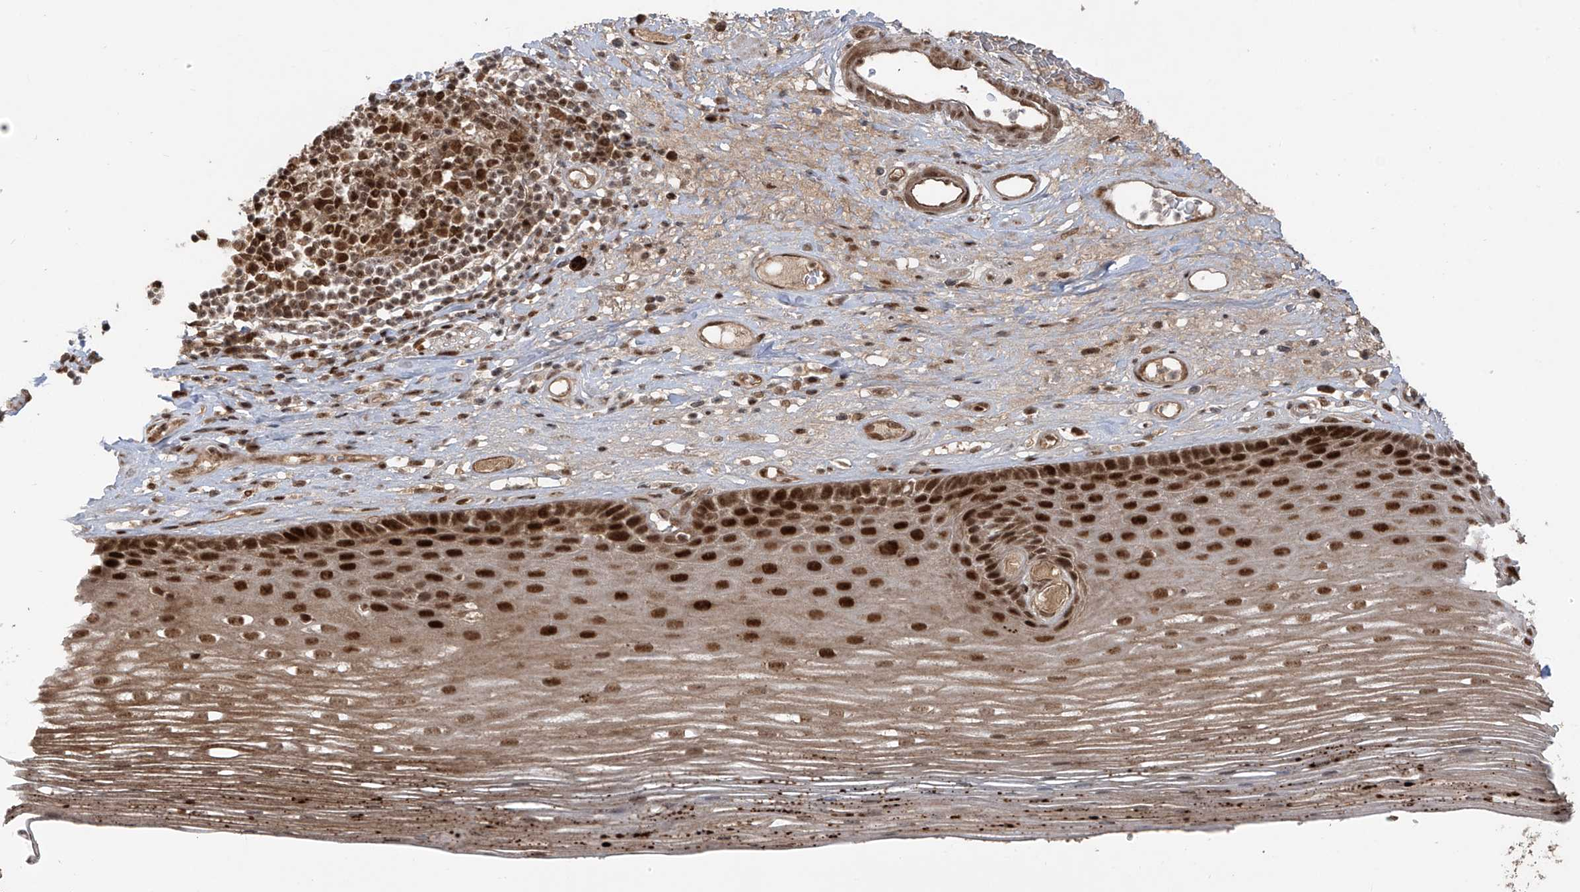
{"staining": {"intensity": "strong", "quantity": ">75%", "location": "cytoplasmic/membranous,nuclear"}, "tissue": "esophagus", "cell_type": "Squamous epithelial cells", "image_type": "normal", "snomed": [{"axis": "morphology", "description": "Normal tissue, NOS"}, {"axis": "topography", "description": "Esophagus"}], "caption": "Brown immunohistochemical staining in normal esophagus displays strong cytoplasmic/membranous,nuclear positivity in approximately >75% of squamous epithelial cells. Nuclei are stained in blue.", "gene": "ARHGEF3", "patient": {"sex": "male", "age": 62}}